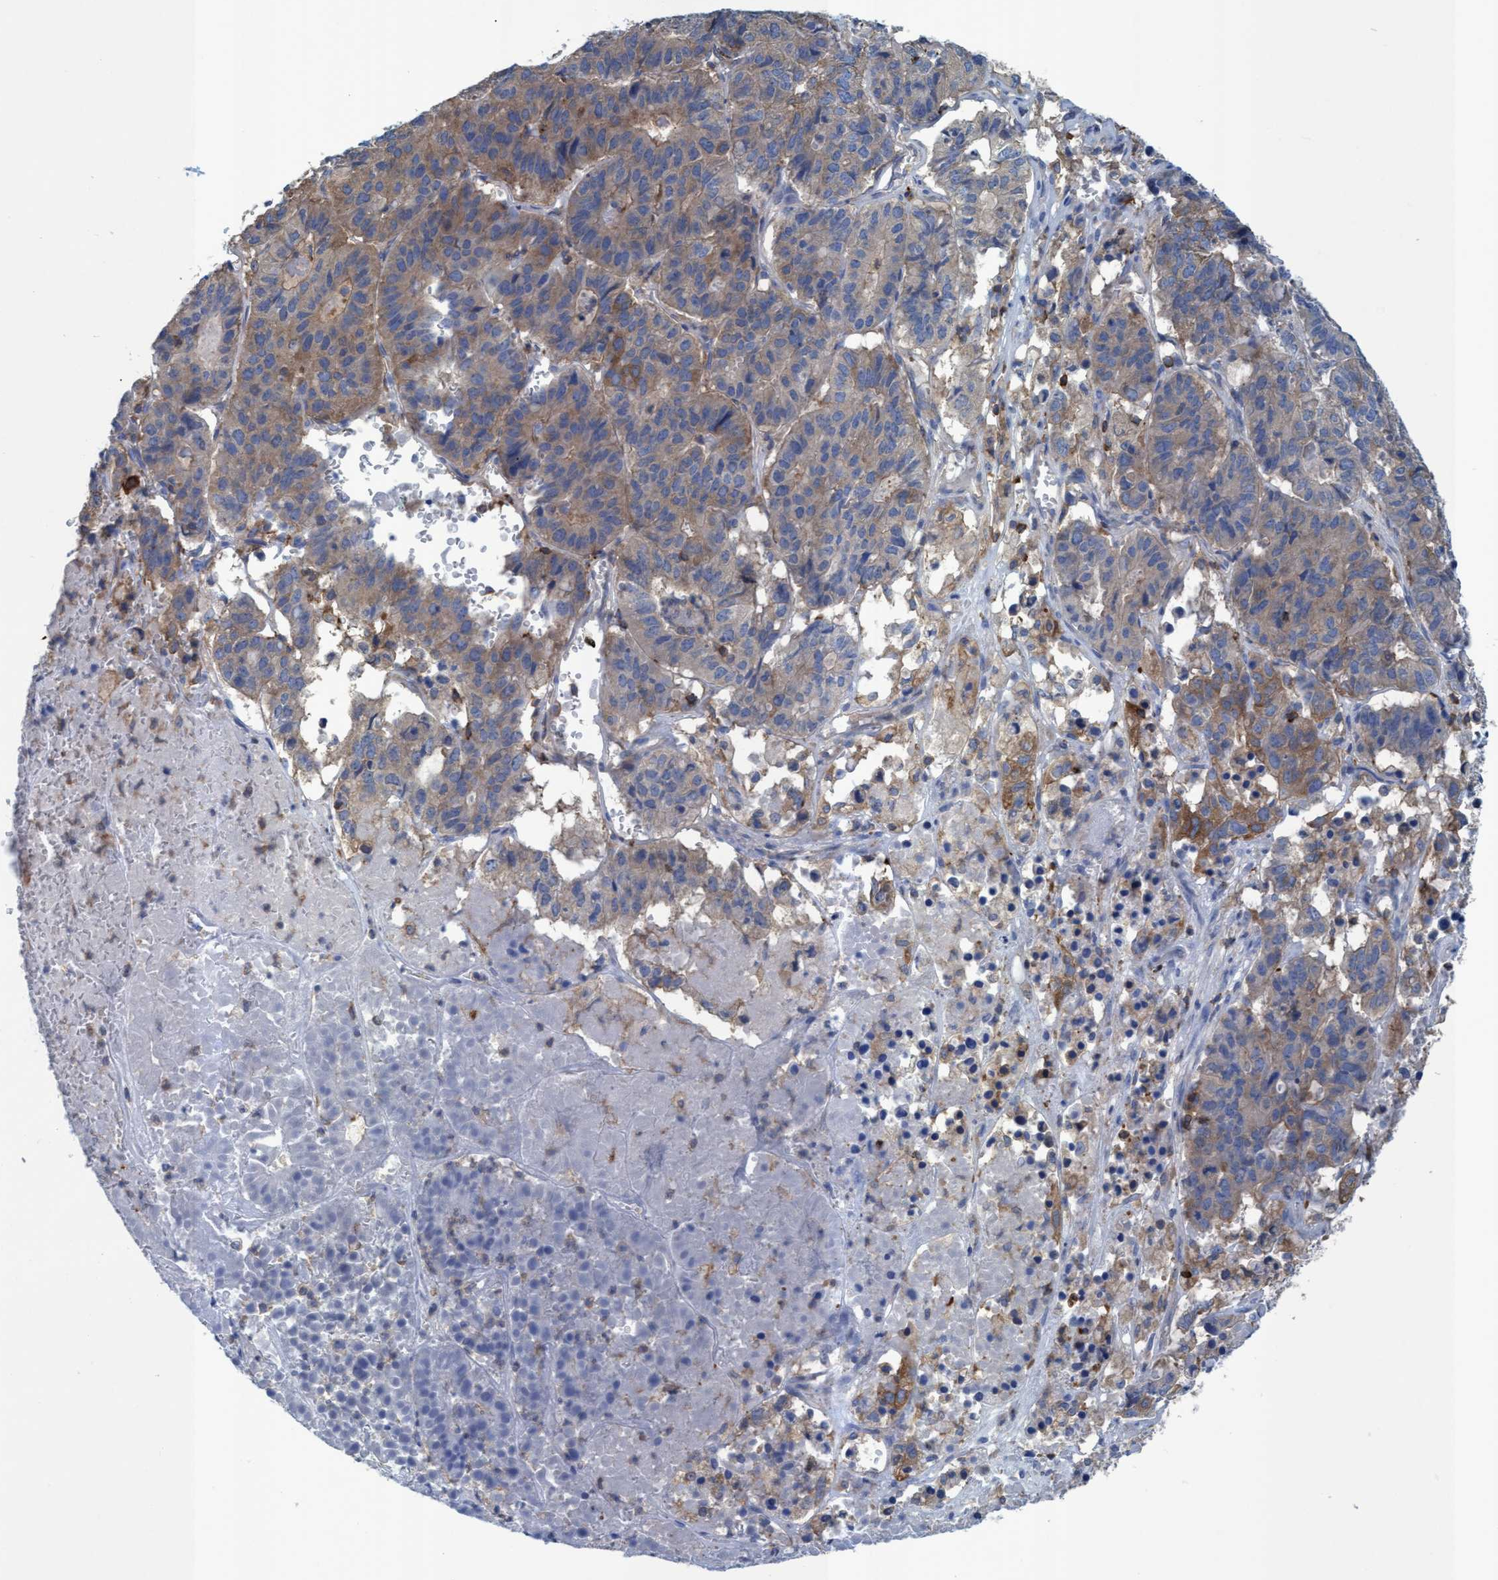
{"staining": {"intensity": "moderate", "quantity": ">75%", "location": "cytoplasmic/membranous"}, "tissue": "pancreatic cancer", "cell_type": "Tumor cells", "image_type": "cancer", "snomed": [{"axis": "morphology", "description": "Adenocarcinoma, NOS"}, {"axis": "topography", "description": "Pancreas"}], "caption": "Immunohistochemistry (IHC) (DAB (3,3'-diaminobenzidine)) staining of human pancreatic cancer (adenocarcinoma) displays moderate cytoplasmic/membranous protein expression in approximately >75% of tumor cells.", "gene": "EZR", "patient": {"sex": "male", "age": 50}}